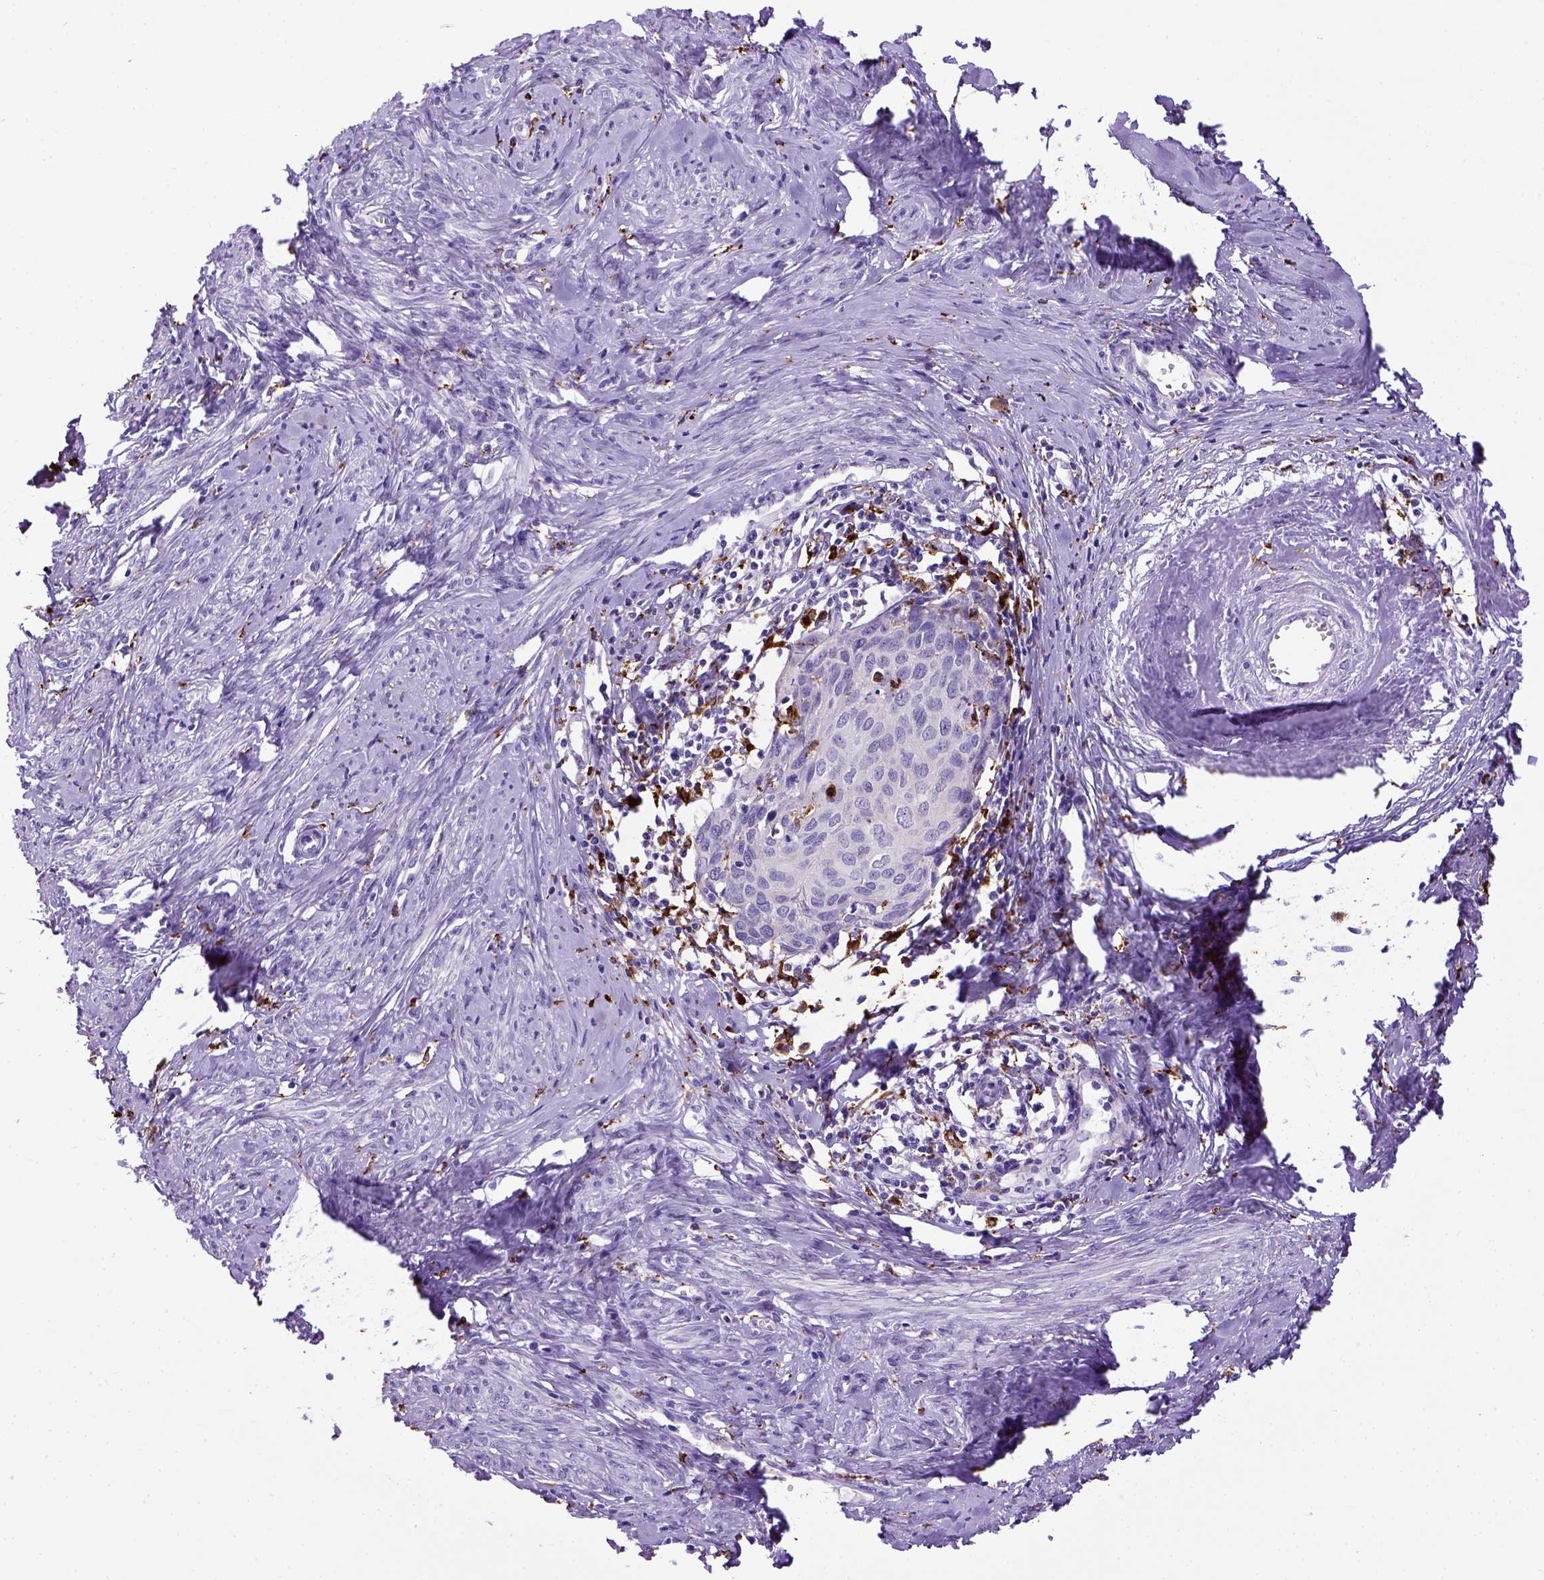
{"staining": {"intensity": "negative", "quantity": "none", "location": "none"}, "tissue": "cervical cancer", "cell_type": "Tumor cells", "image_type": "cancer", "snomed": [{"axis": "morphology", "description": "Squamous cell carcinoma, NOS"}, {"axis": "topography", "description": "Cervix"}], "caption": "Tumor cells are negative for brown protein staining in cervical cancer (squamous cell carcinoma).", "gene": "CD68", "patient": {"sex": "female", "age": 62}}